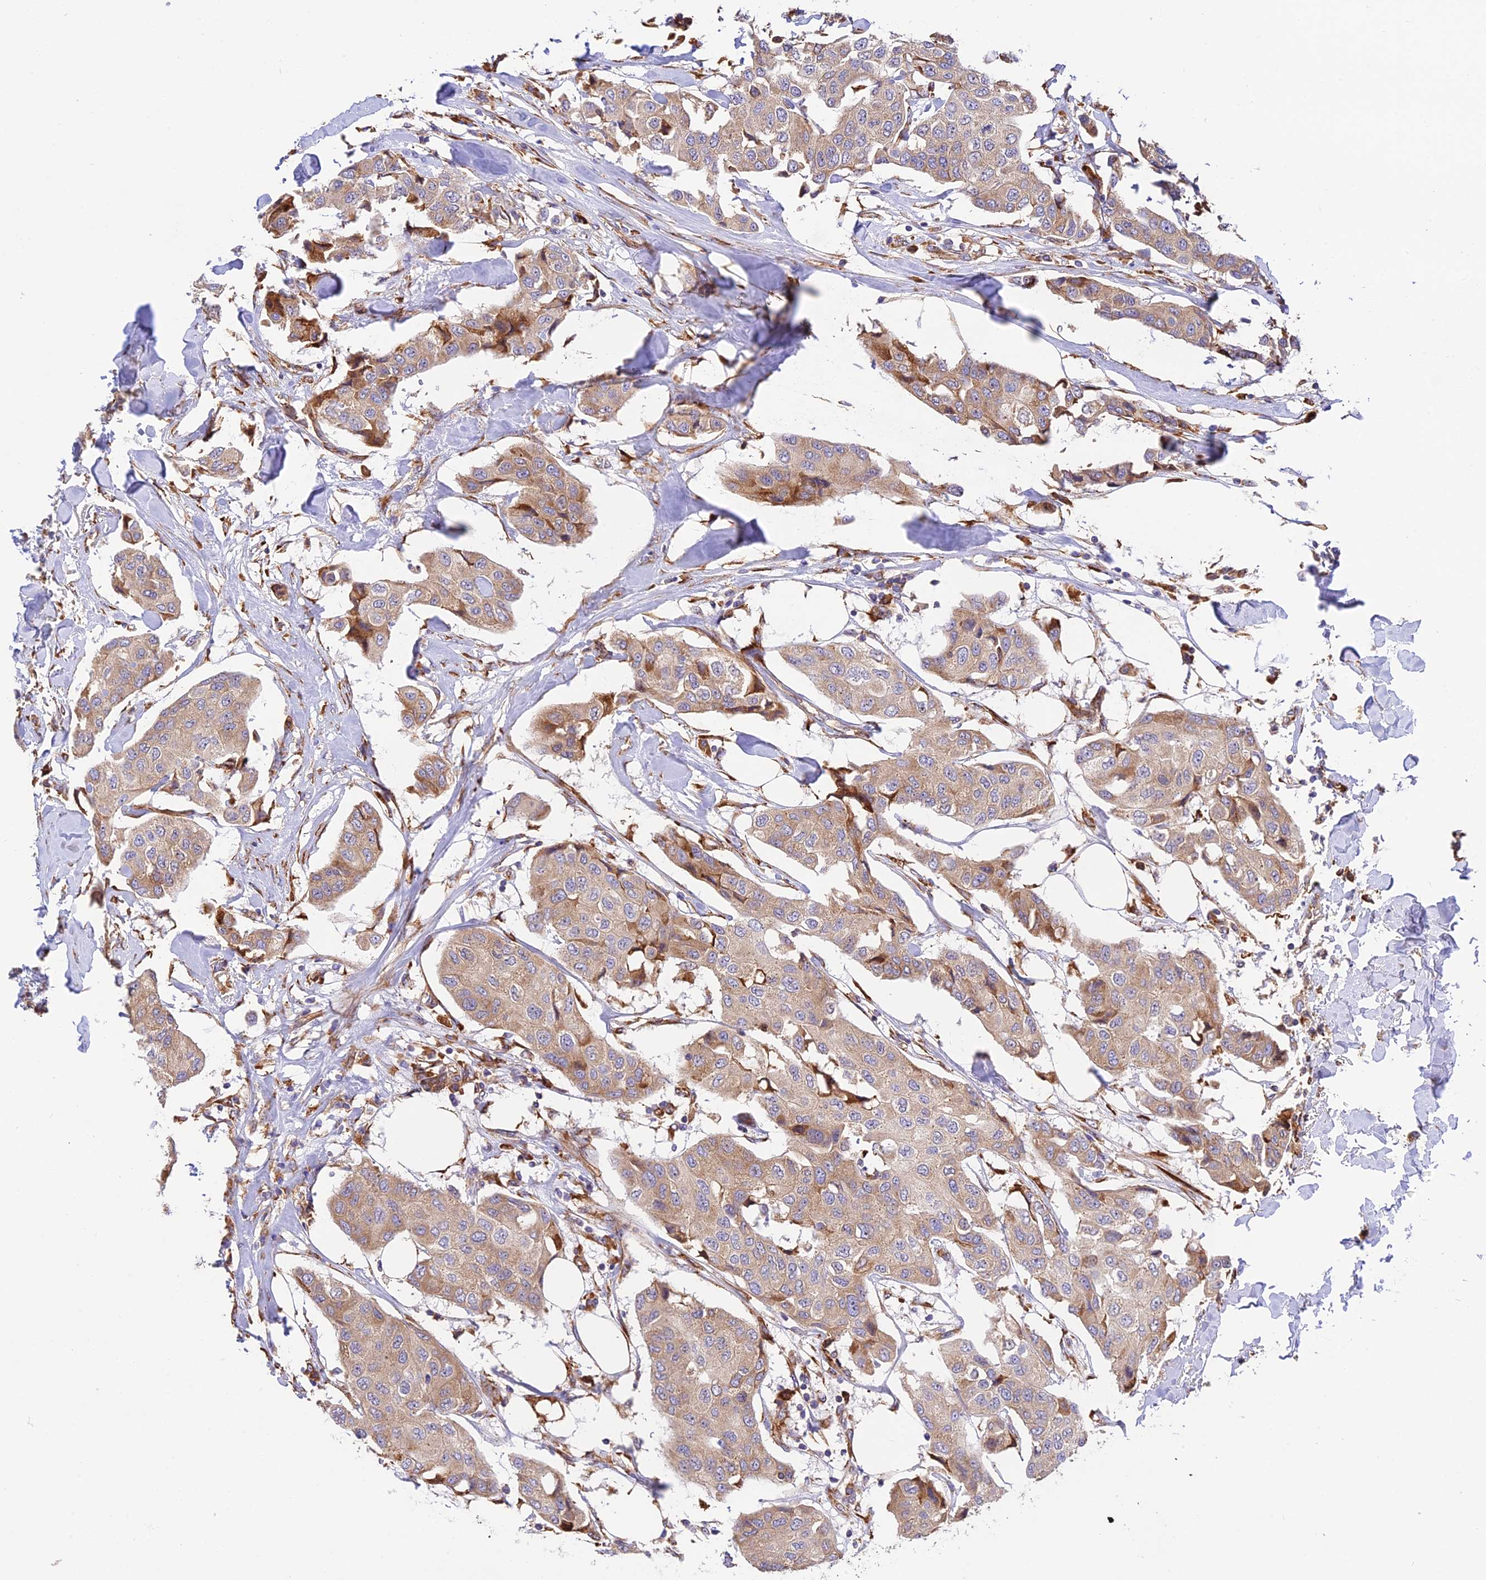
{"staining": {"intensity": "moderate", "quantity": ">75%", "location": "cytoplasmic/membranous"}, "tissue": "breast cancer", "cell_type": "Tumor cells", "image_type": "cancer", "snomed": [{"axis": "morphology", "description": "Duct carcinoma"}, {"axis": "topography", "description": "Breast"}], "caption": "Immunohistochemistry image of neoplastic tissue: human infiltrating ductal carcinoma (breast) stained using immunohistochemistry (IHC) shows medium levels of moderate protein expression localized specifically in the cytoplasmic/membranous of tumor cells, appearing as a cytoplasmic/membranous brown color.", "gene": "RPL5", "patient": {"sex": "female", "age": 80}}